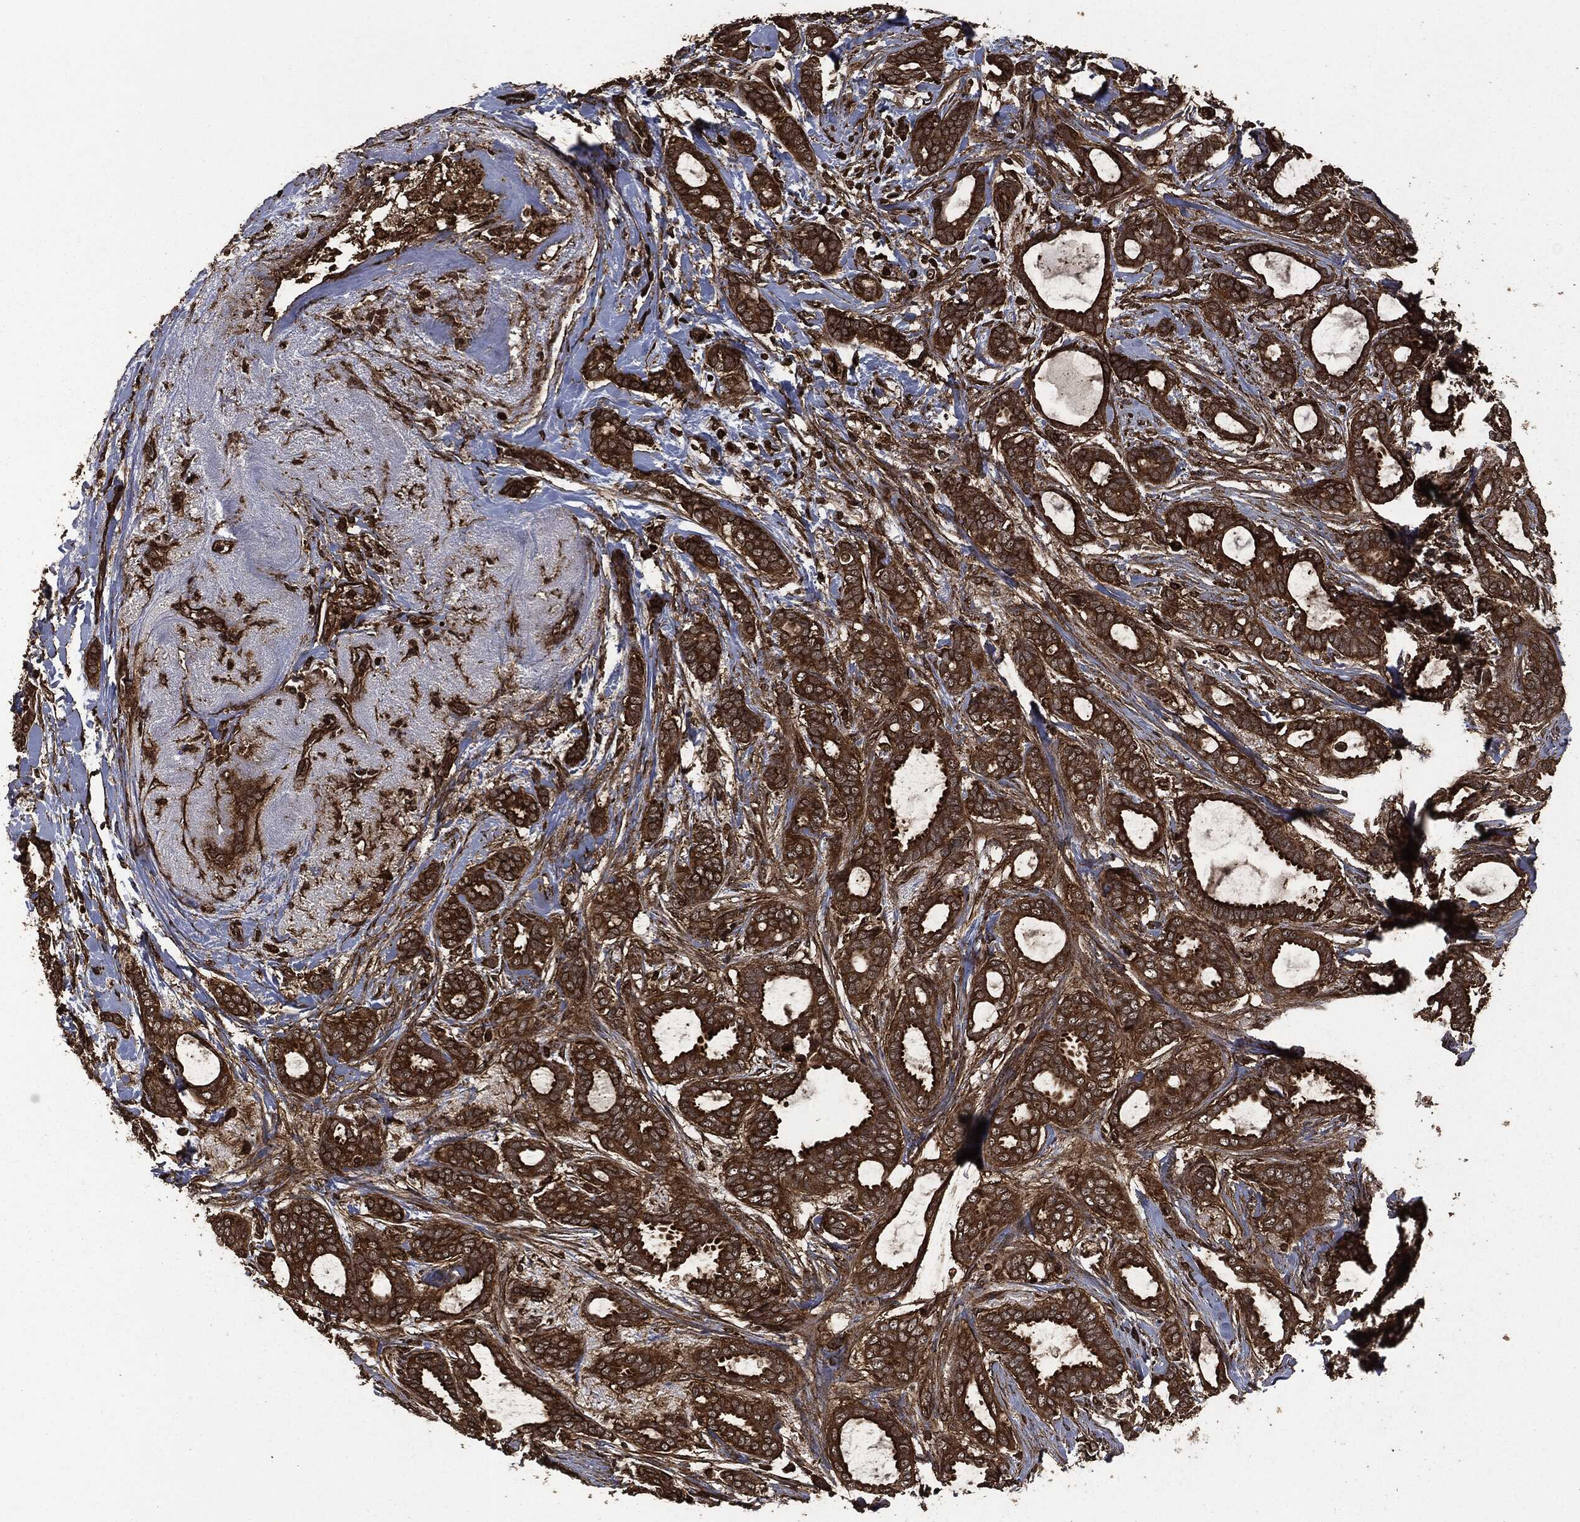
{"staining": {"intensity": "strong", "quantity": ">75%", "location": "cytoplasmic/membranous"}, "tissue": "breast cancer", "cell_type": "Tumor cells", "image_type": "cancer", "snomed": [{"axis": "morphology", "description": "Duct carcinoma"}, {"axis": "topography", "description": "Breast"}], "caption": "IHC micrograph of invasive ductal carcinoma (breast) stained for a protein (brown), which shows high levels of strong cytoplasmic/membranous positivity in about >75% of tumor cells.", "gene": "HRAS", "patient": {"sex": "female", "age": 51}}